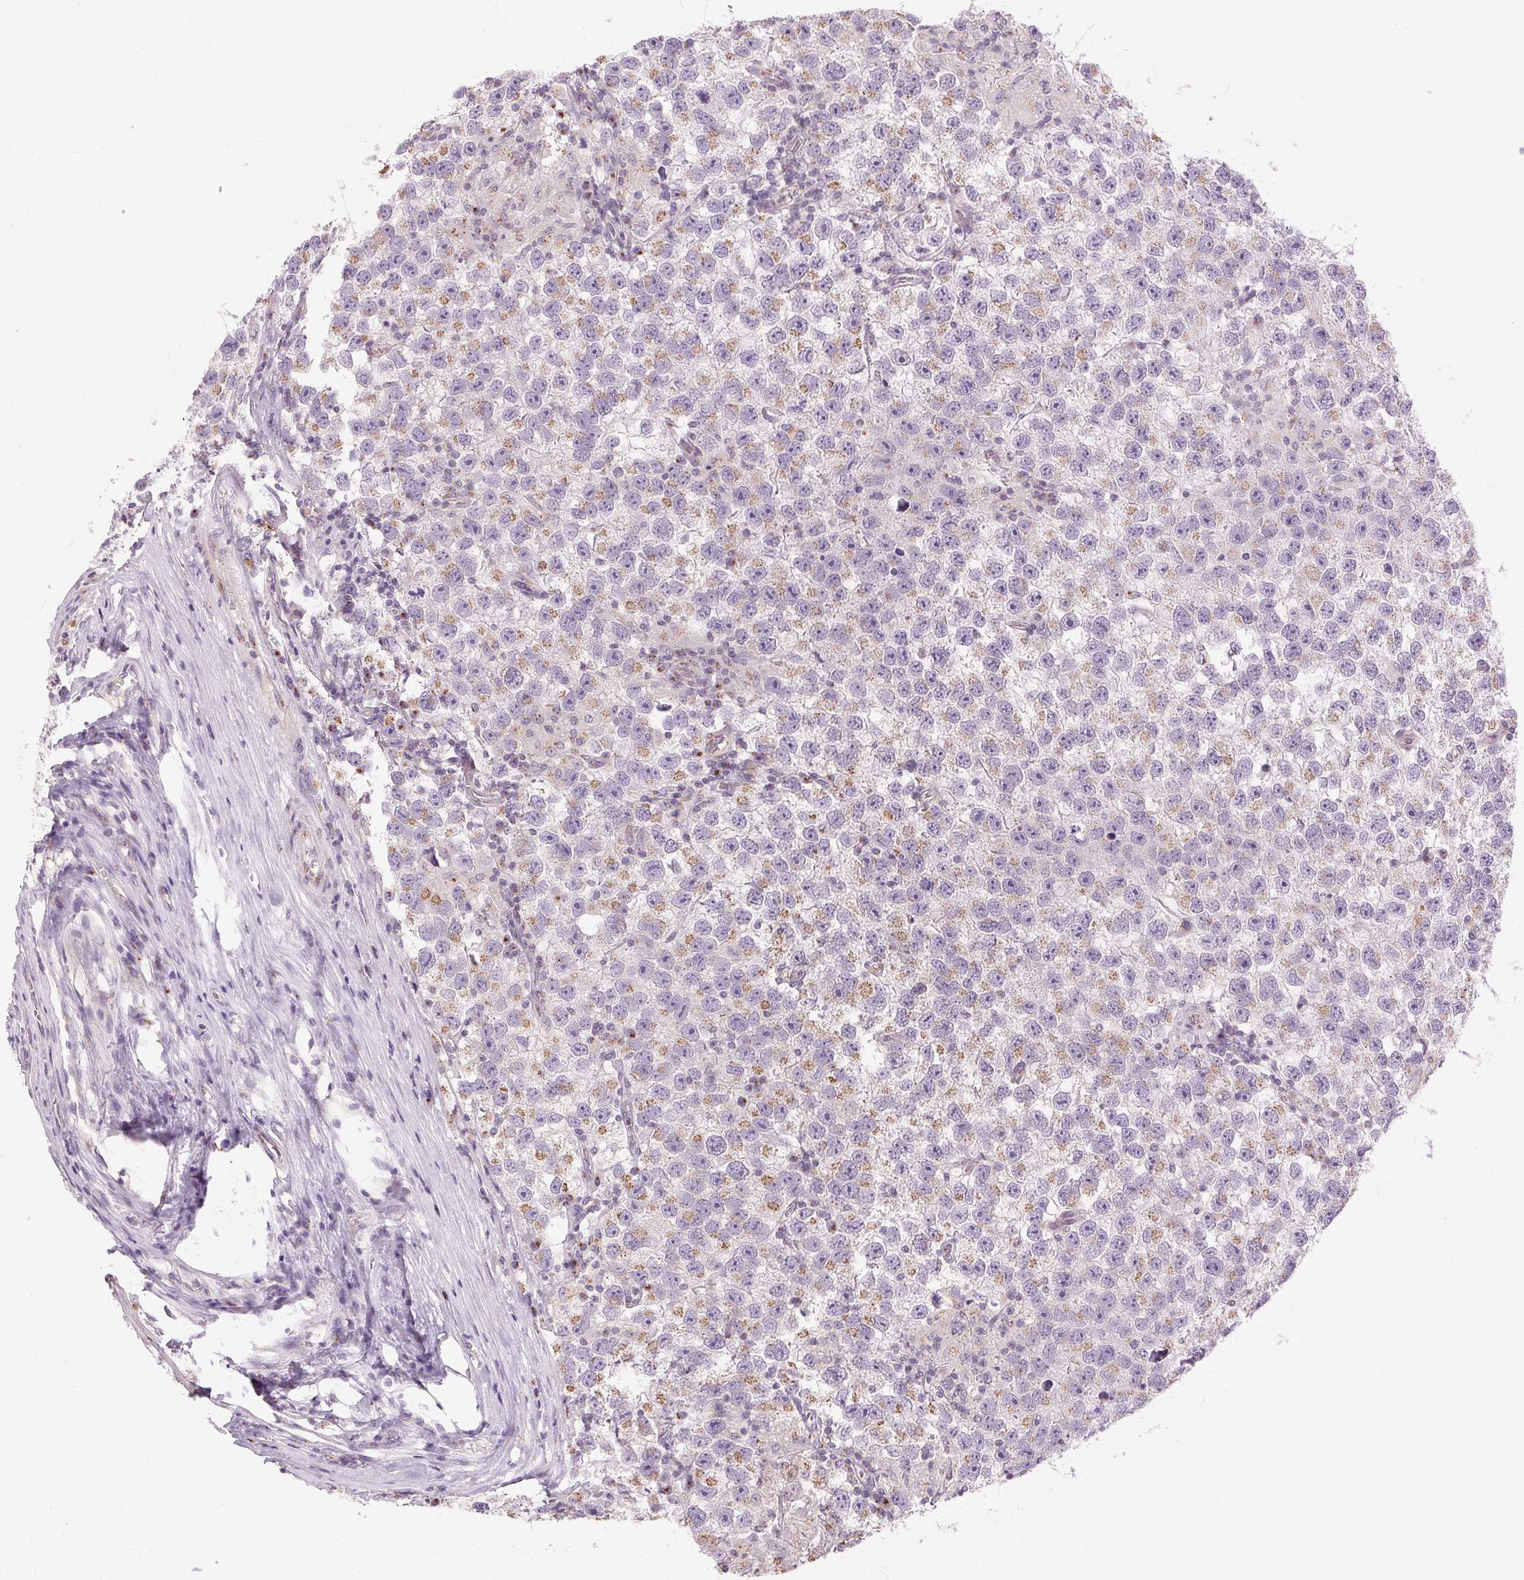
{"staining": {"intensity": "moderate", "quantity": "25%-75%", "location": "cytoplasmic/membranous"}, "tissue": "testis cancer", "cell_type": "Tumor cells", "image_type": "cancer", "snomed": [{"axis": "morphology", "description": "Seminoma, NOS"}, {"axis": "topography", "description": "Testis"}], "caption": "Testis seminoma was stained to show a protein in brown. There is medium levels of moderate cytoplasmic/membranous expression in about 25%-75% of tumor cells.", "gene": "GOLPH3", "patient": {"sex": "male", "age": 26}}